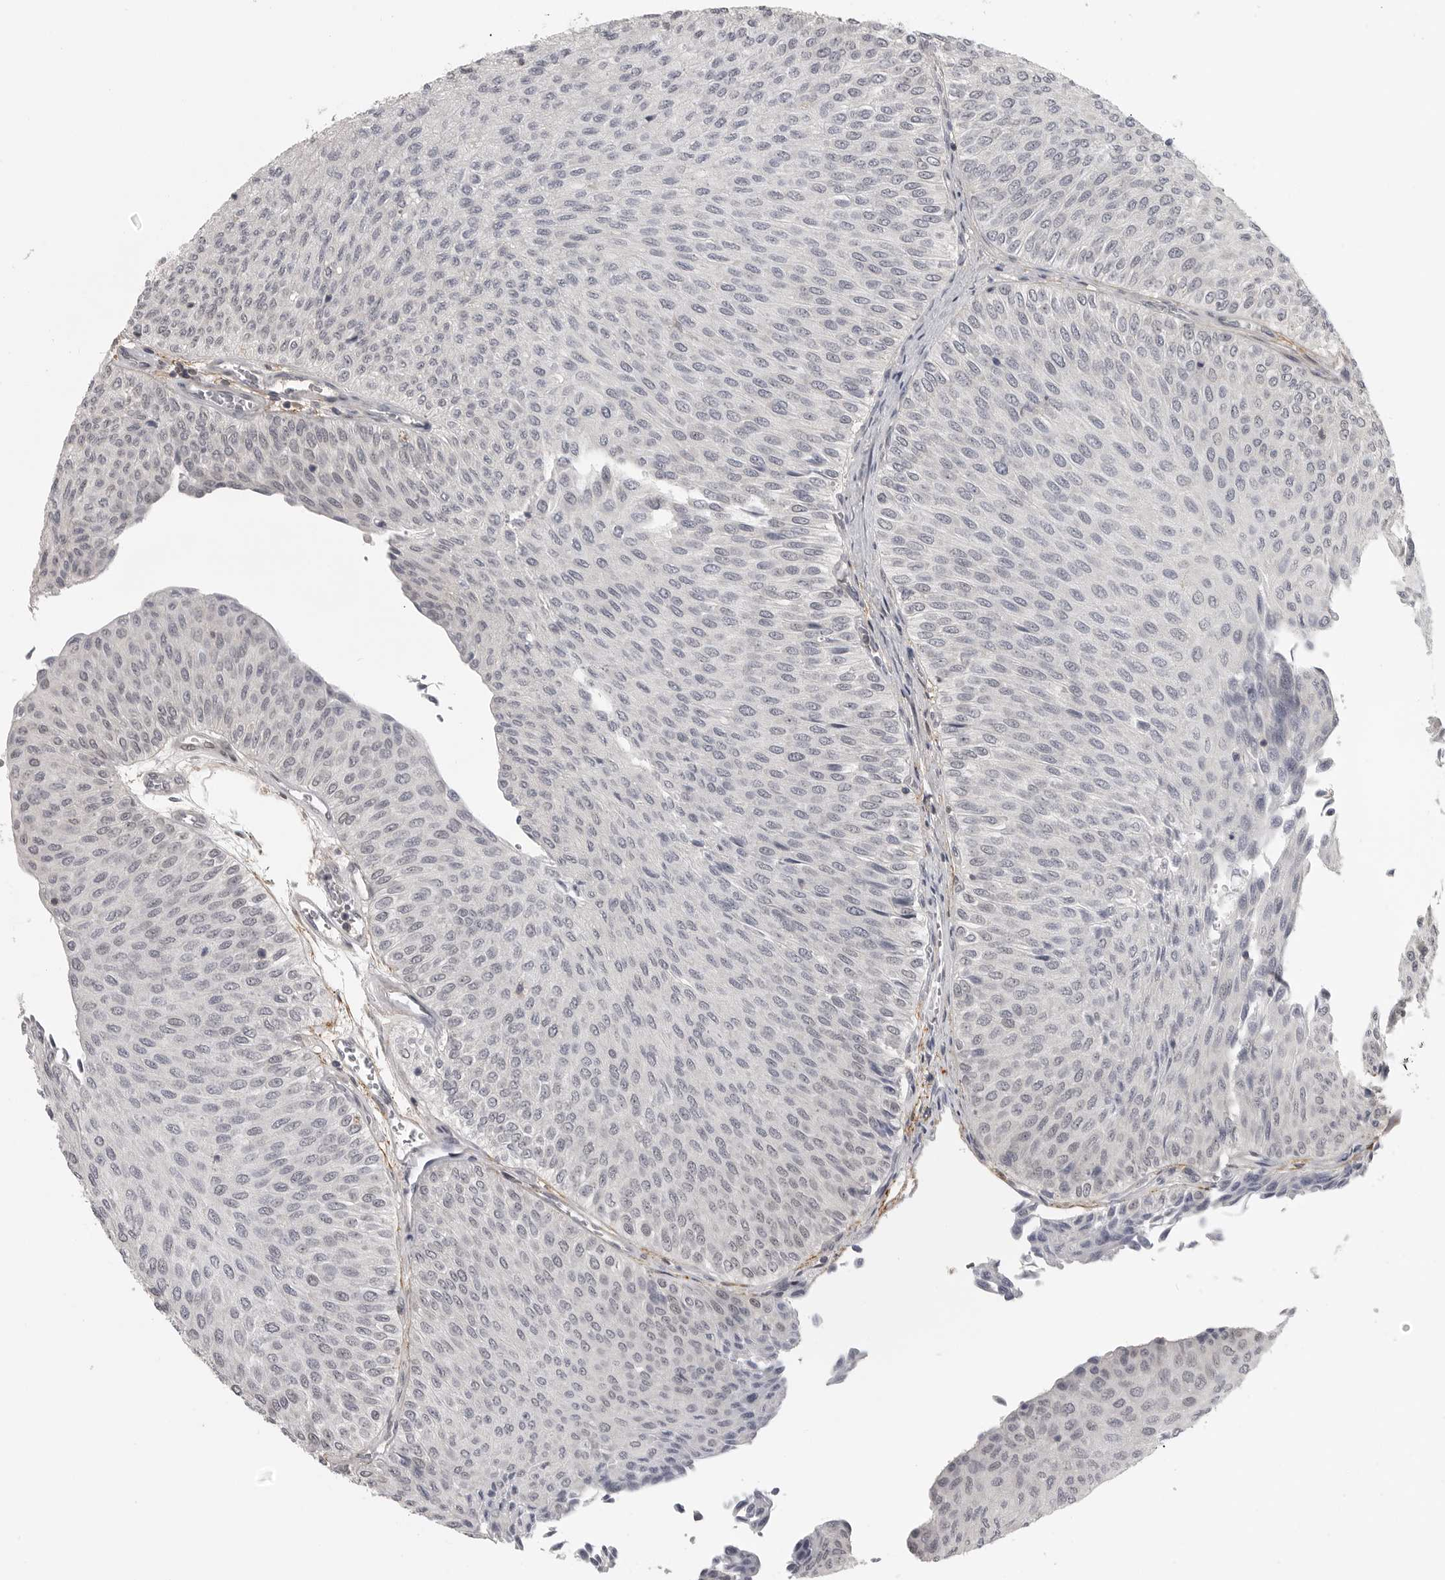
{"staining": {"intensity": "negative", "quantity": "none", "location": "none"}, "tissue": "urothelial cancer", "cell_type": "Tumor cells", "image_type": "cancer", "snomed": [{"axis": "morphology", "description": "Urothelial carcinoma, Low grade"}, {"axis": "topography", "description": "Urinary bladder"}], "caption": "The IHC micrograph has no significant positivity in tumor cells of urothelial carcinoma (low-grade) tissue. (DAB (3,3'-diaminobenzidine) immunohistochemistry, high magnification).", "gene": "UROD", "patient": {"sex": "male", "age": 78}}